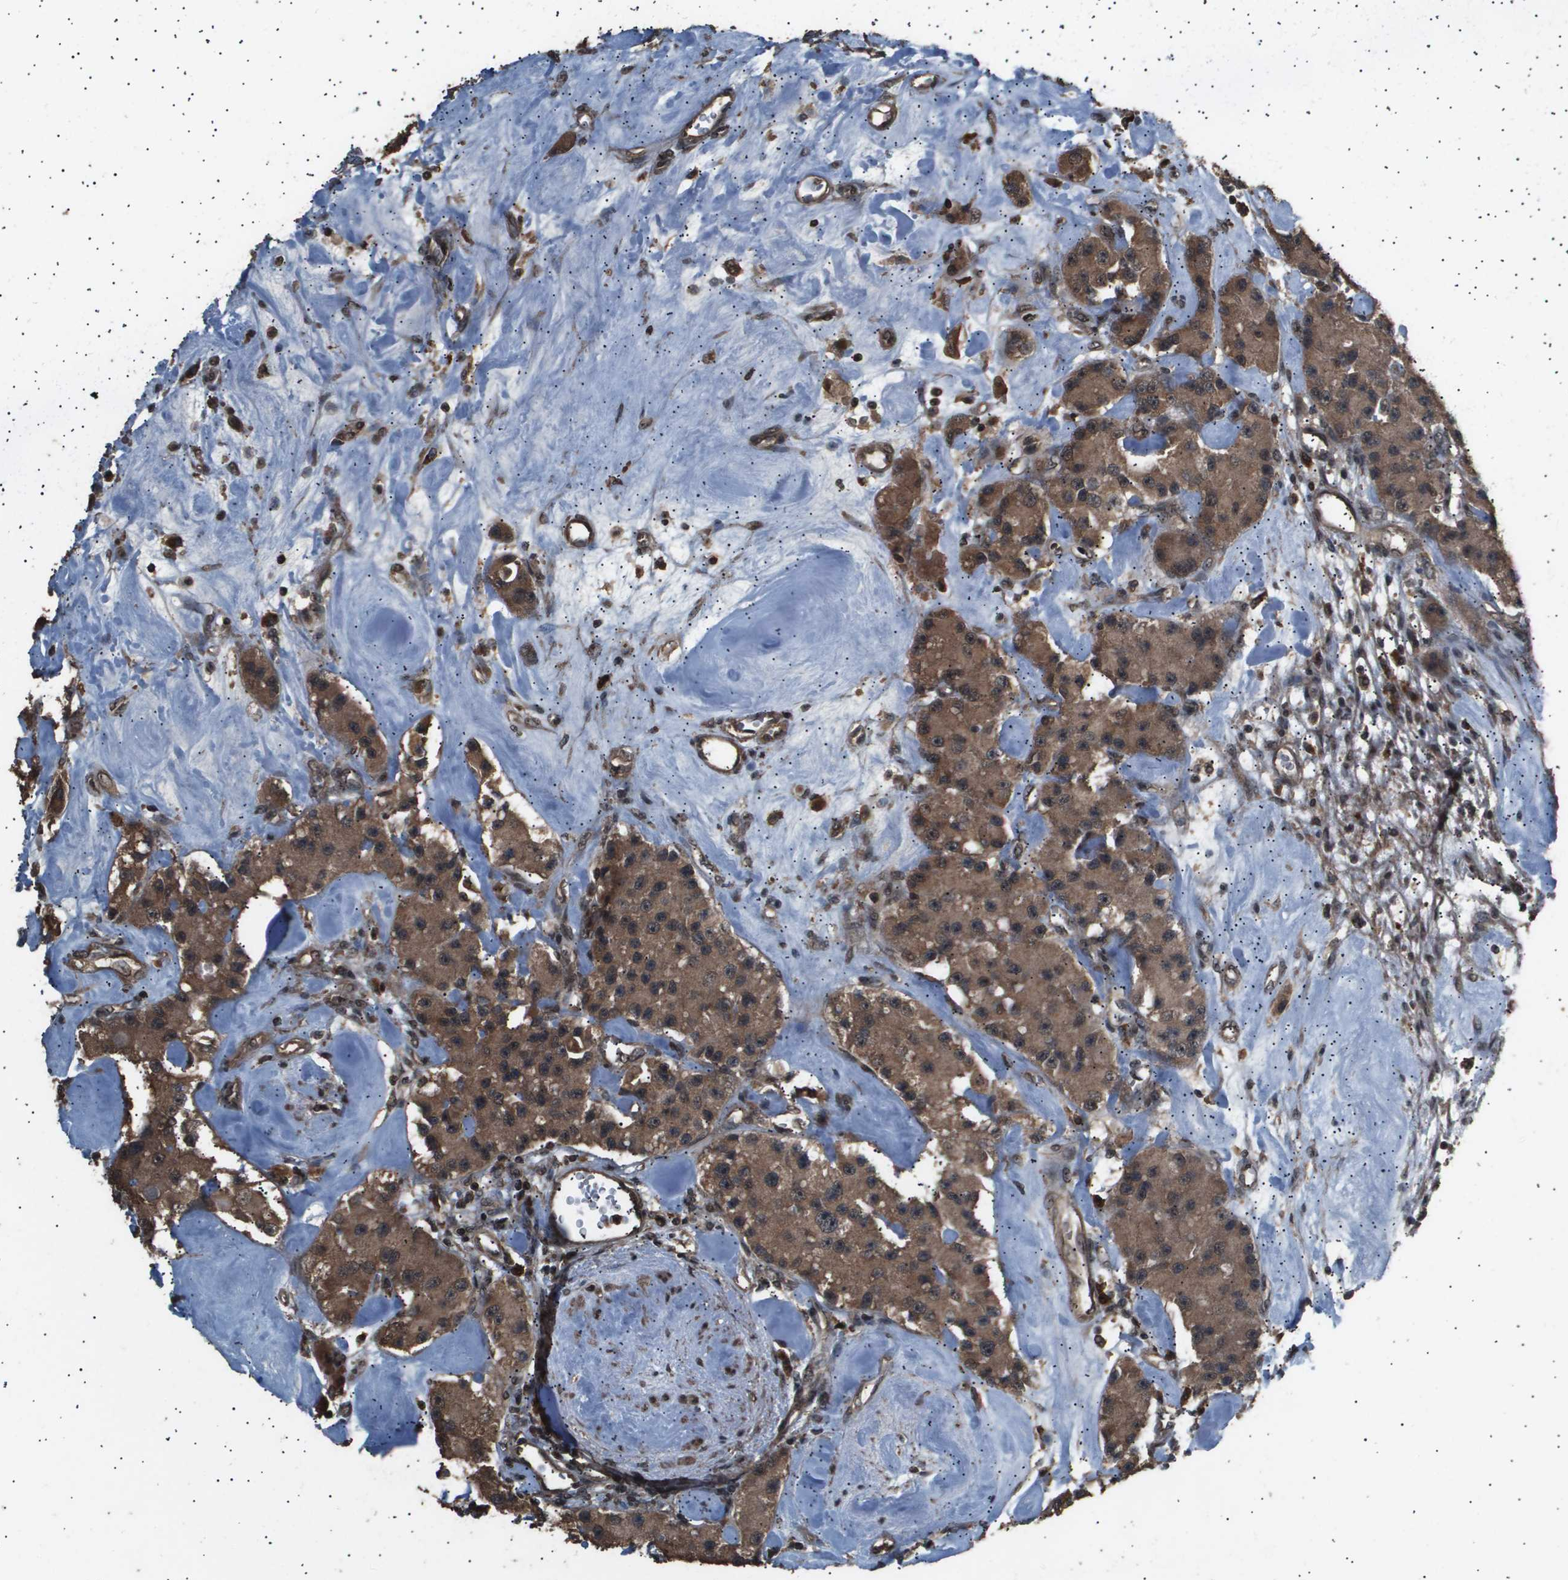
{"staining": {"intensity": "moderate", "quantity": ">75%", "location": "cytoplasmic/membranous,nuclear"}, "tissue": "carcinoid", "cell_type": "Tumor cells", "image_type": "cancer", "snomed": [{"axis": "morphology", "description": "Carcinoid, malignant, NOS"}, {"axis": "topography", "description": "Pancreas"}], "caption": "IHC of human carcinoid demonstrates medium levels of moderate cytoplasmic/membranous and nuclear positivity in about >75% of tumor cells. (Stains: DAB in brown, nuclei in blue, Microscopy: brightfield microscopy at high magnification).", "gene": "ING1", "patient": {"sex": "male", "age": 41}}